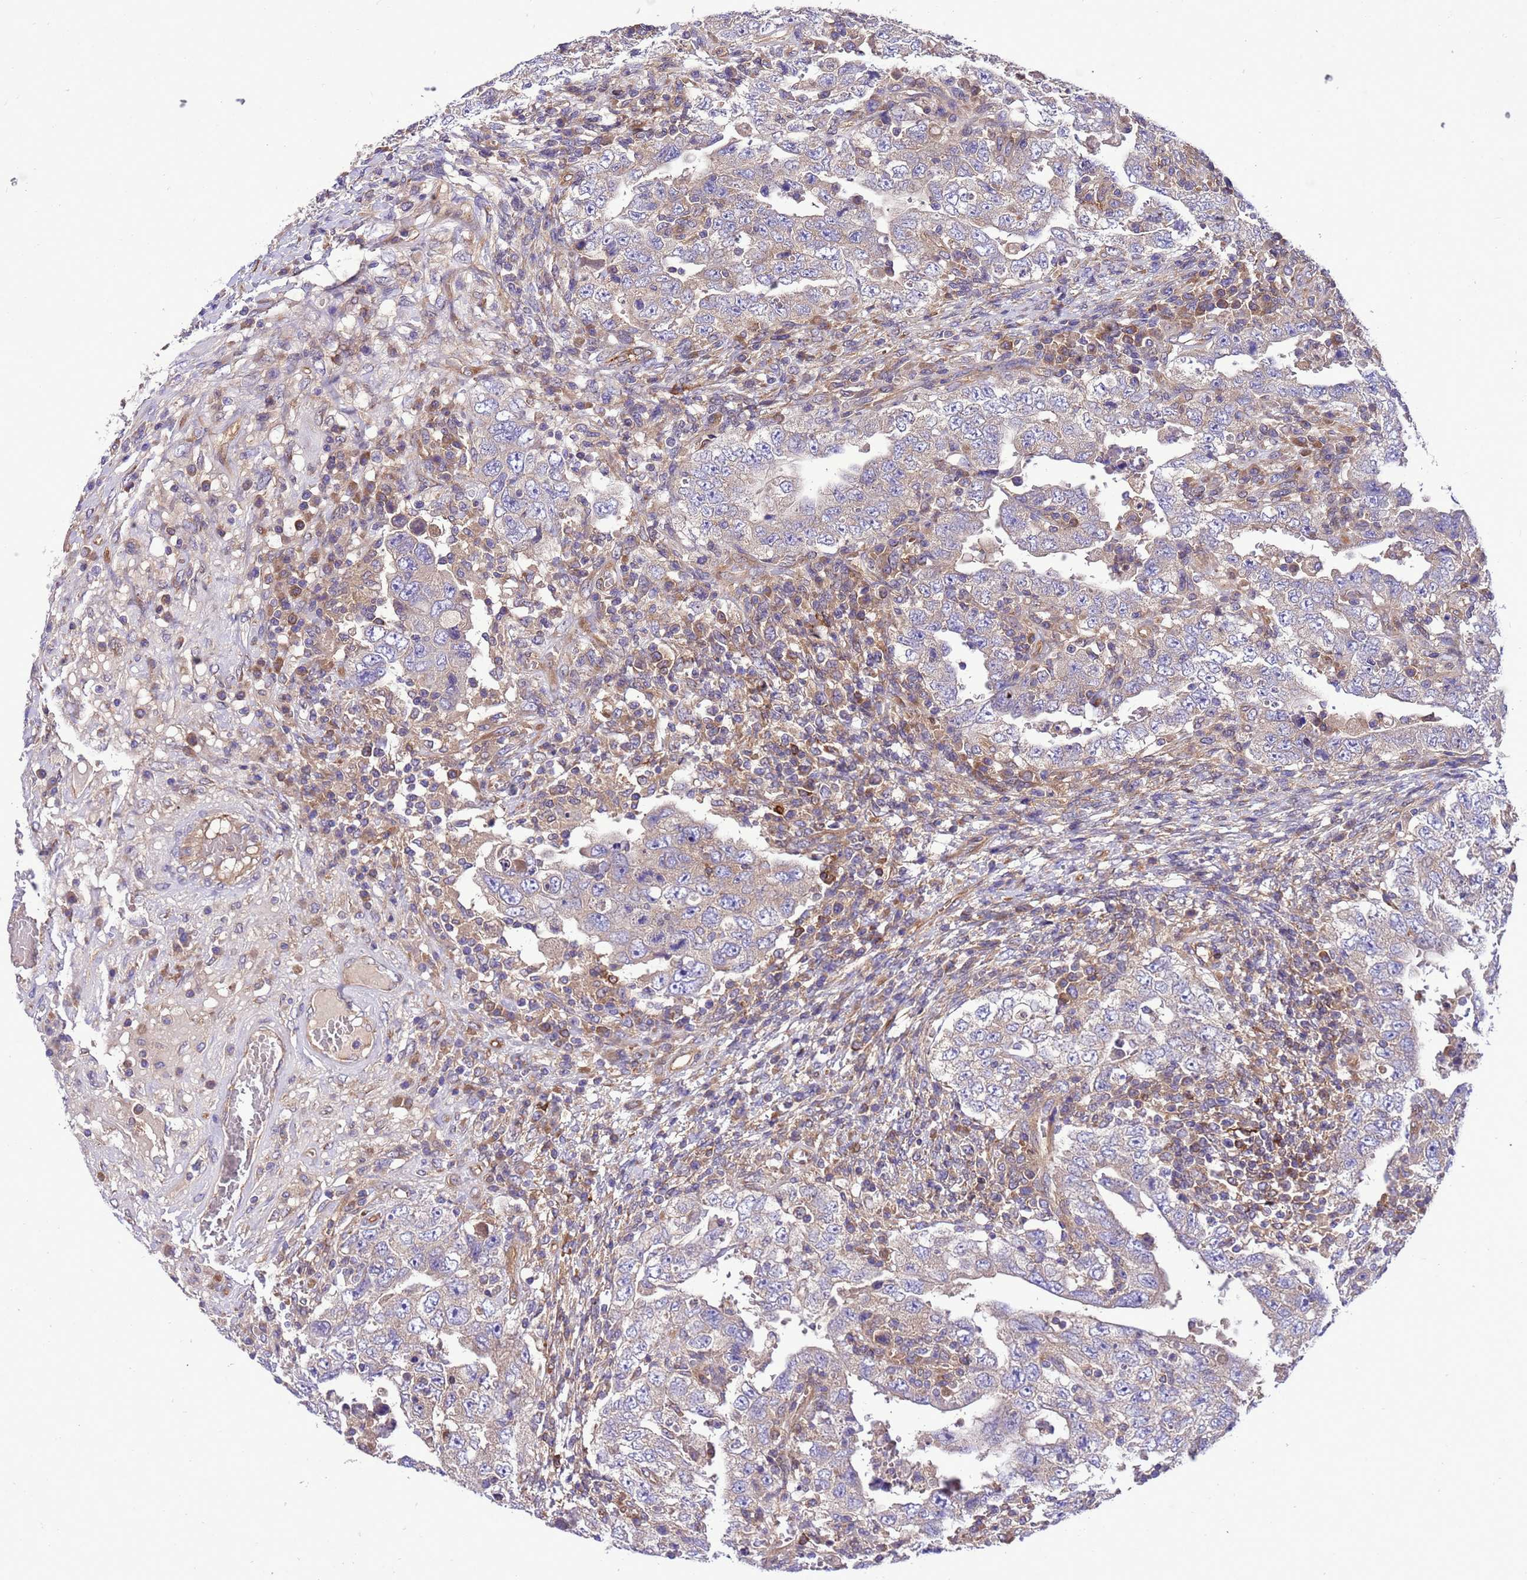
{"staining": {"intensity": "weak", "quantity": "<25%", "location": "cytoplasmic/membranous"}, "tissue": "testis cancer", "cell_type": "Tumor cells", "image_type": "cancer", "snomed": [{"axis": "morphology", "description": "Carcinoma, Embryonal, NOS"}, {"axis": "topography", "description": "Testis"}], "caption": "Immunohistochemistry image of neoplastic tissue: human embryonal carcinoma (testis) stained with DAB exhibits no significant protein positivity in tumor cells.", "gene": "RABEP2", "patient": {"sex": "male", "age": 26}}